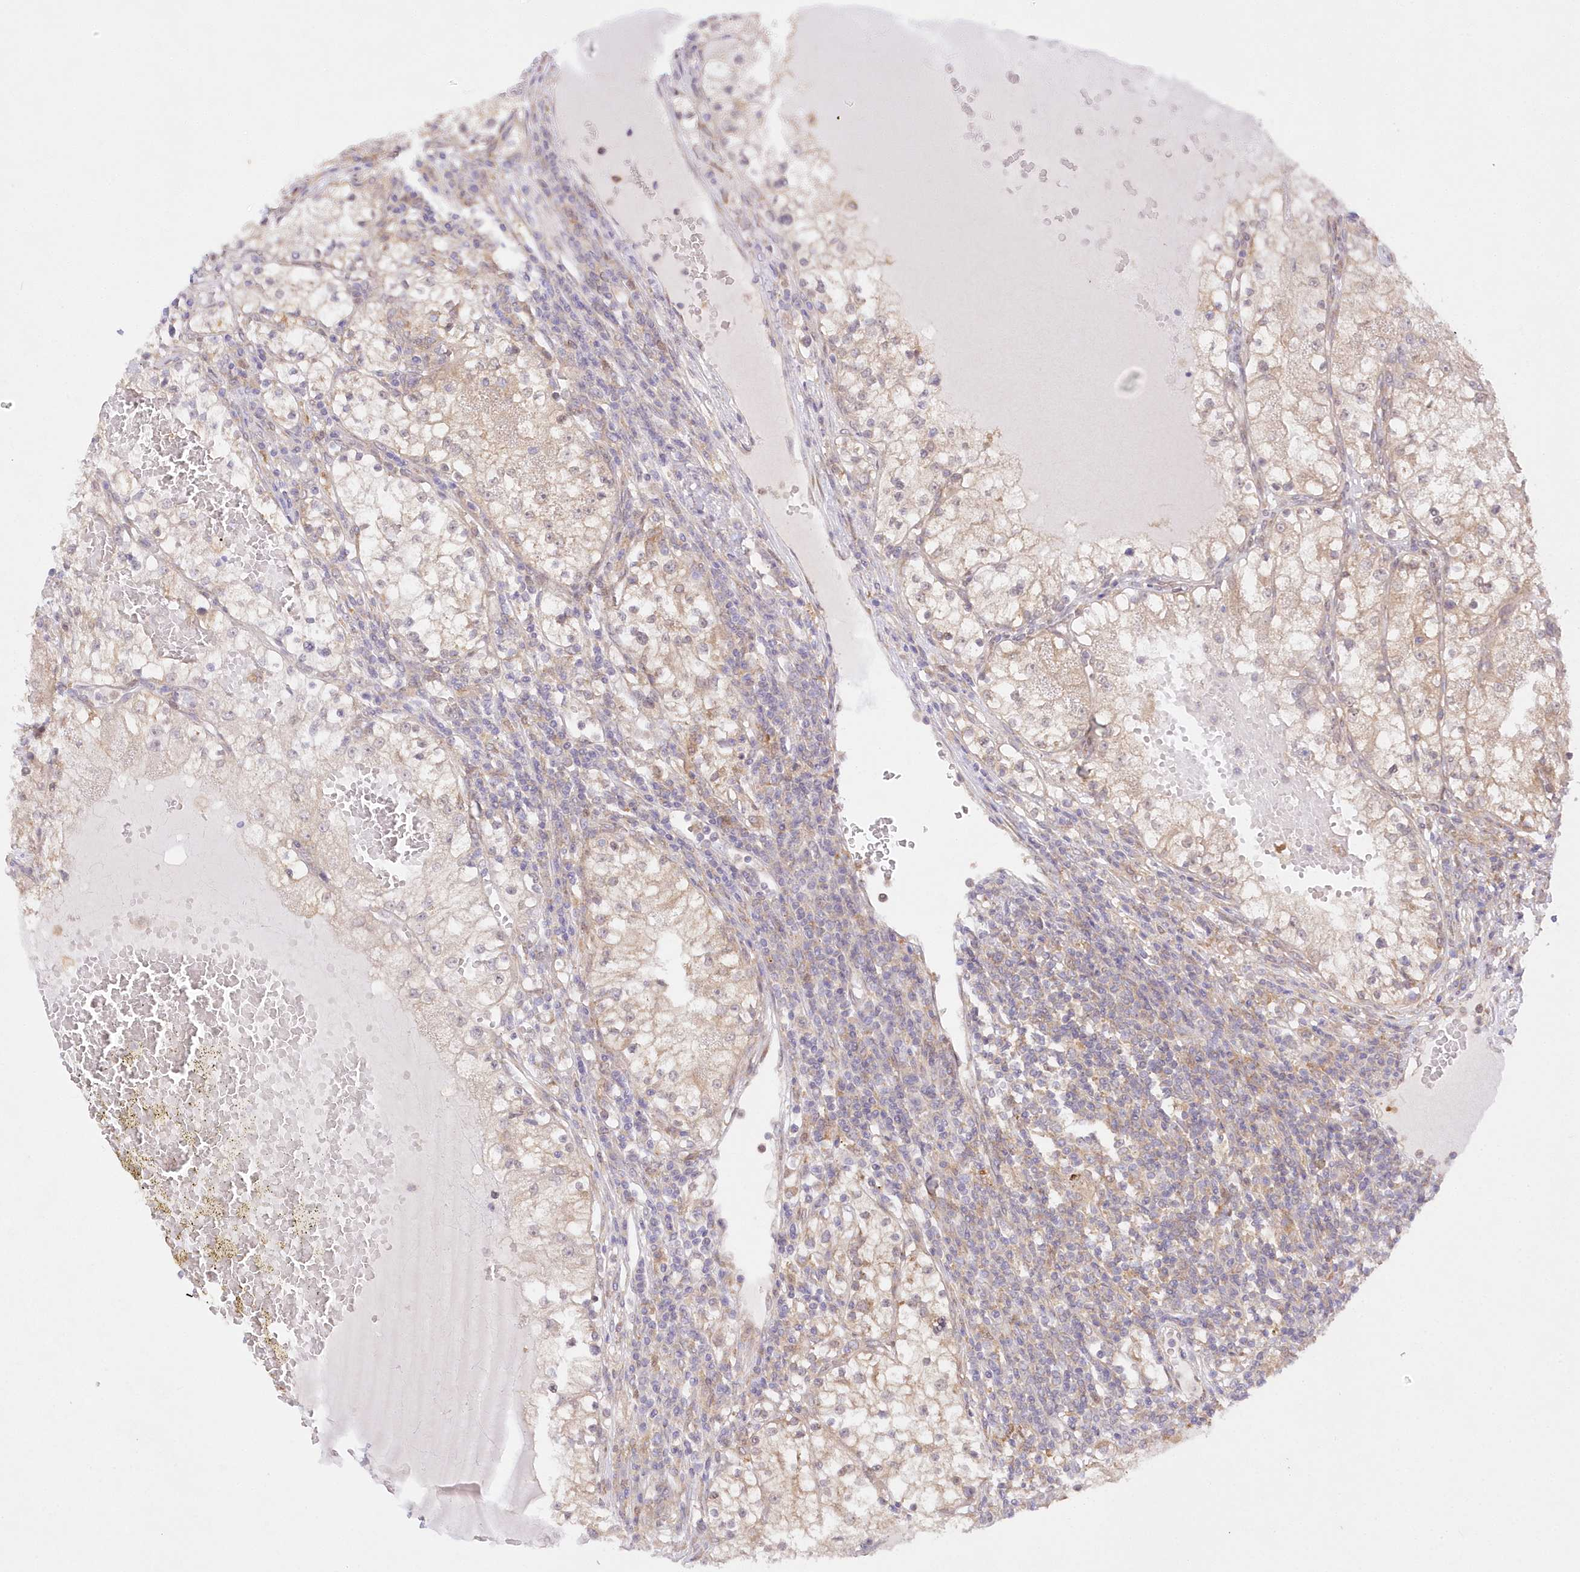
{"staining": {"intensity": "weak", "quantity": "25%-75%", "location": "cytoplasmic/membranous"}, "tissue": "renal cancer", "cell_type": "Tumor cells", "image_type": "cancer", "snomed": [{"axis": "morphology", "description": "Normal tissue, NOS"}, {"axis": "morphology", "description": "Adenocarcinoma, NOS"}, {"axis": "topography", "description": "Kidney"}], "caption": "High-power microscopy captured an immunohistochemistry (IHC) histopathology image of renal adenocarcinoma, revealing weak cytoplasmic/membranous positivity in about 25%-75% of tumor cells.", "gene": "RNPEP", "patient": {"sex": "male", "age": 68}}